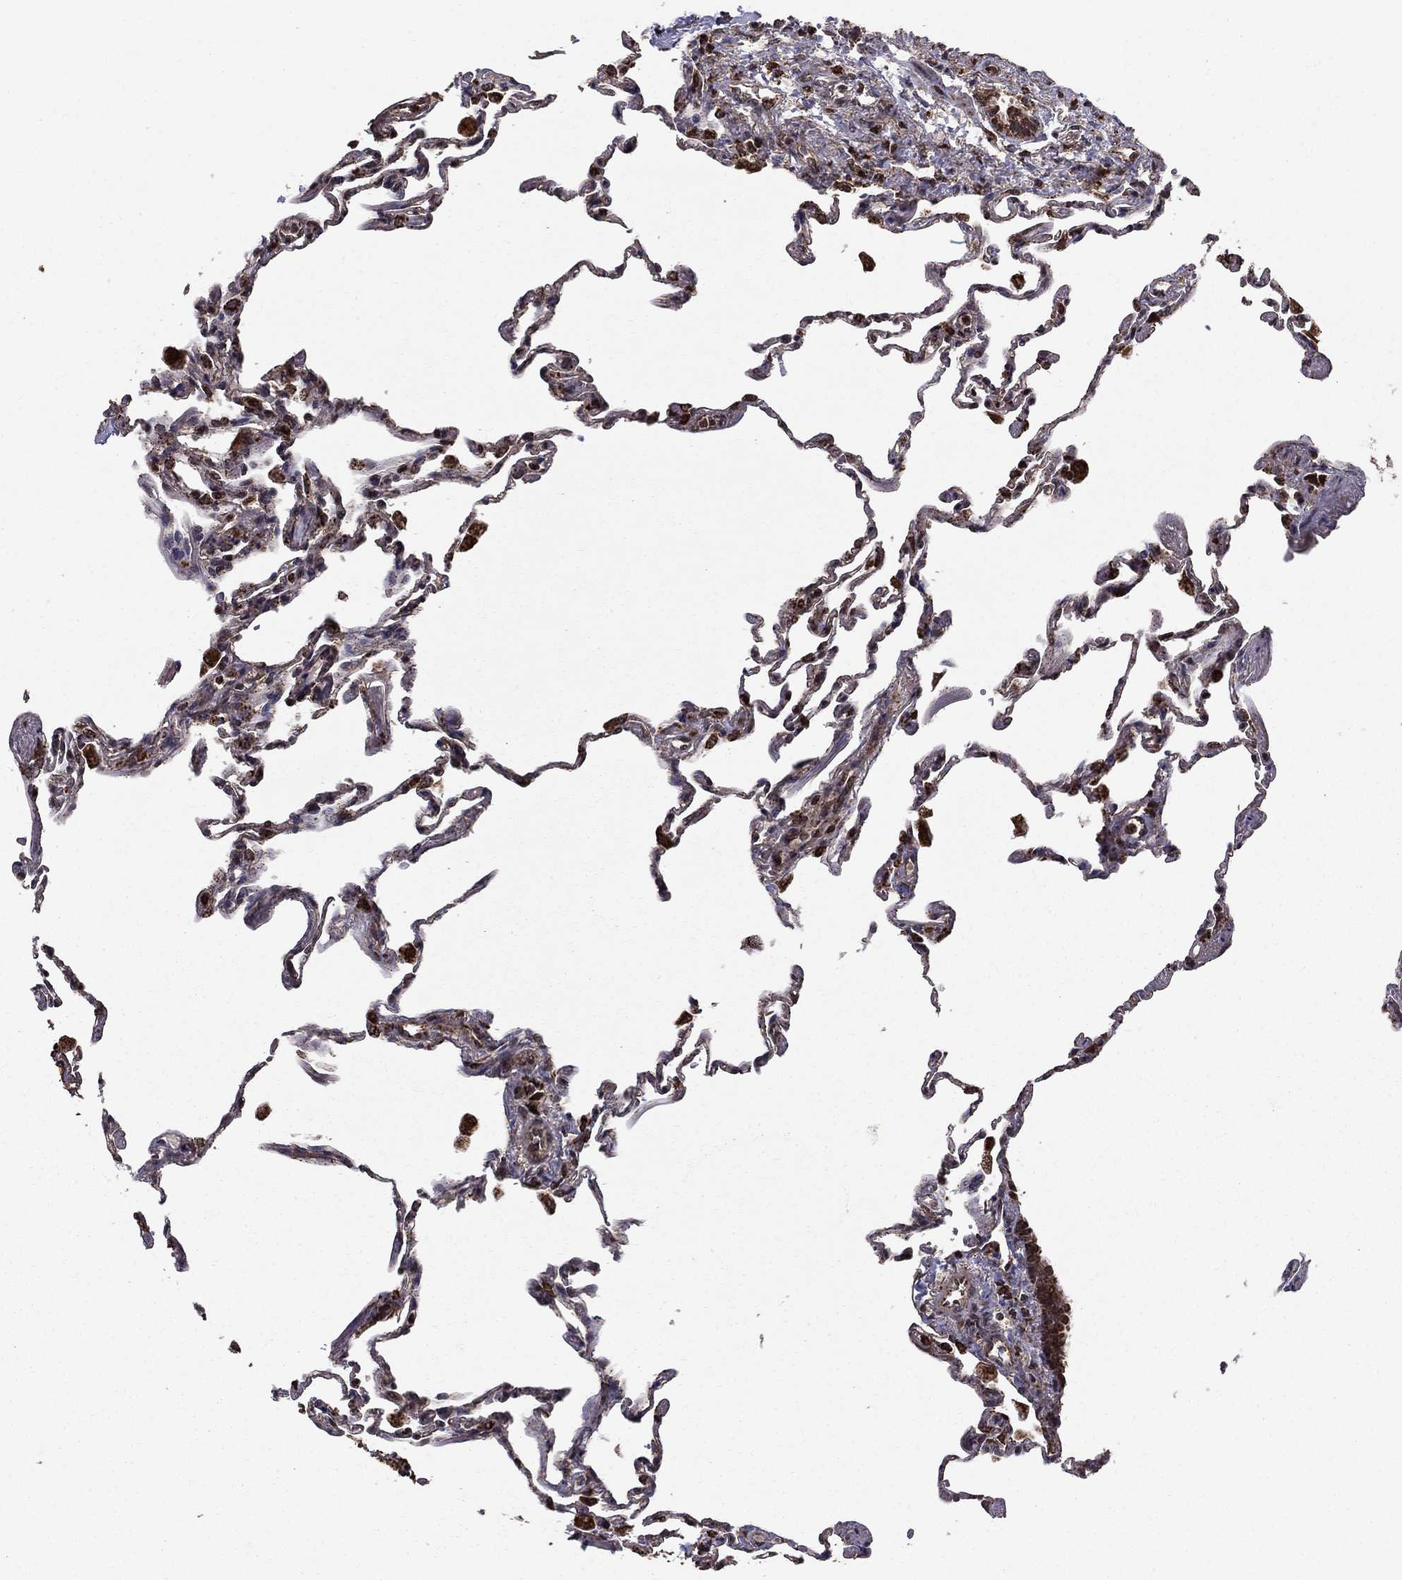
{"staining": {"intensity": "moderate", "quantity": "<25%", "location": "cytoplasmic/membranous"}, "tissue": "lung", "cell_type": "Alveolar cells", "image_type": "normal", "snomed": [{"axis": "morphology", "description": "Normal tissue, NOS"}, {"axis": "topography", "description": "Lung"}], "caption": "Approximately <25% of alveolar cells in normal human lung exhibit moderate cytoplasmic/membranous protein expression as visualized by brown immunohistochemical staining.", "gene": "ACOT13", "patient": {"sex": "female", "age": 57}}